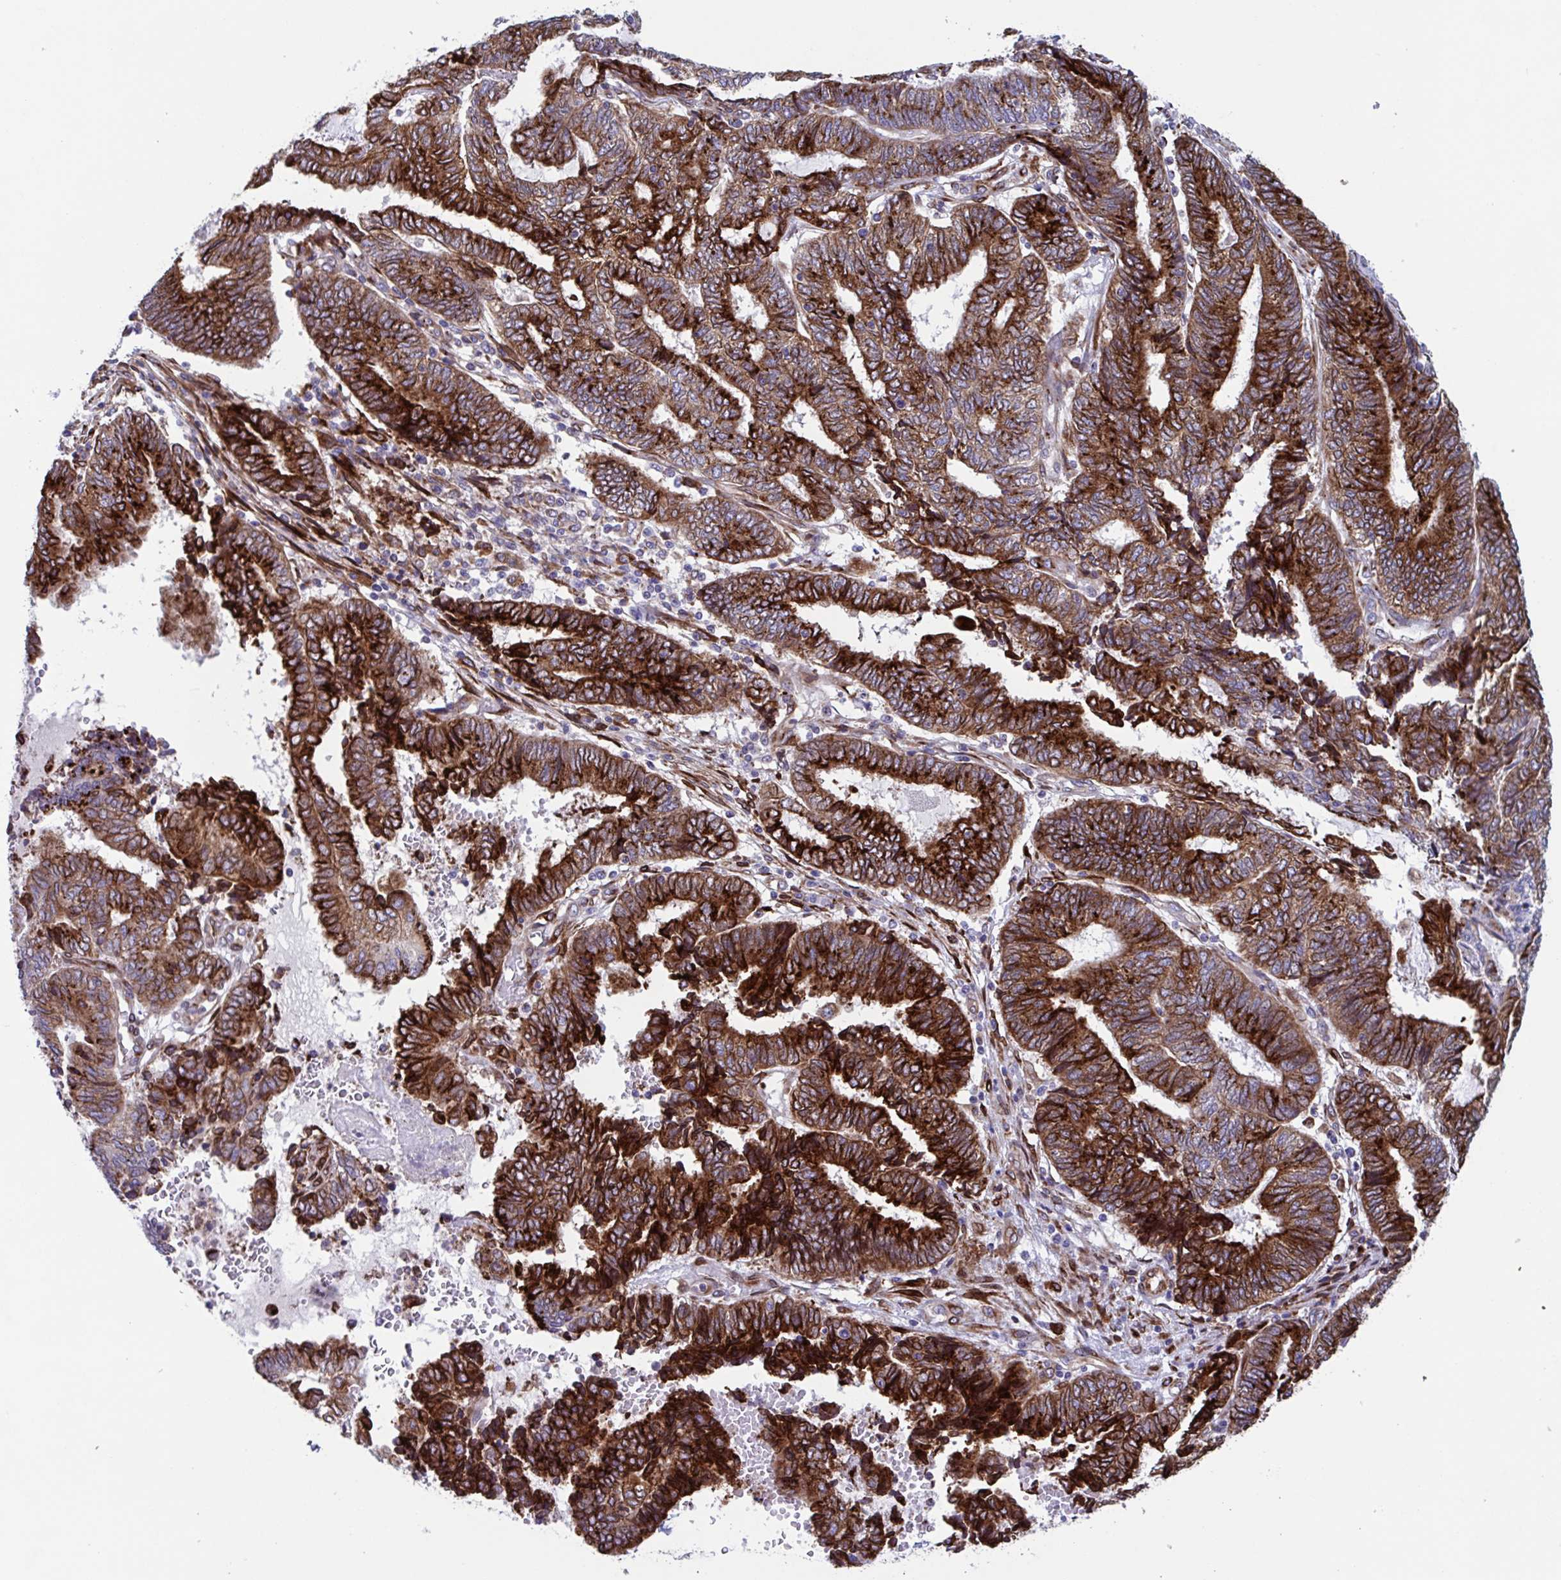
{"staining": {"intensity": "strong", "quantity": ">75%", "location": "cytoplasmic/membranous"}, "tissue": "endometrial cancer", "cell_type": "Tumor cells", "image_type": "cancer", "snomed": [{"axis": "morphology", "description": "Adenocarcinoma, NOS"}, {"axis": "topography", "description": "Uterus"}, {"axis": "topography", "description": "Endometrium"}], "caption": "Endometrial adenocarcinoma stained with immunohistochemistry displays strong cytoplasmic/membranous staining in approximately >75% of tumor cells.", "gene": "RFK", "patient": {"sex": "female", "age": 70}}